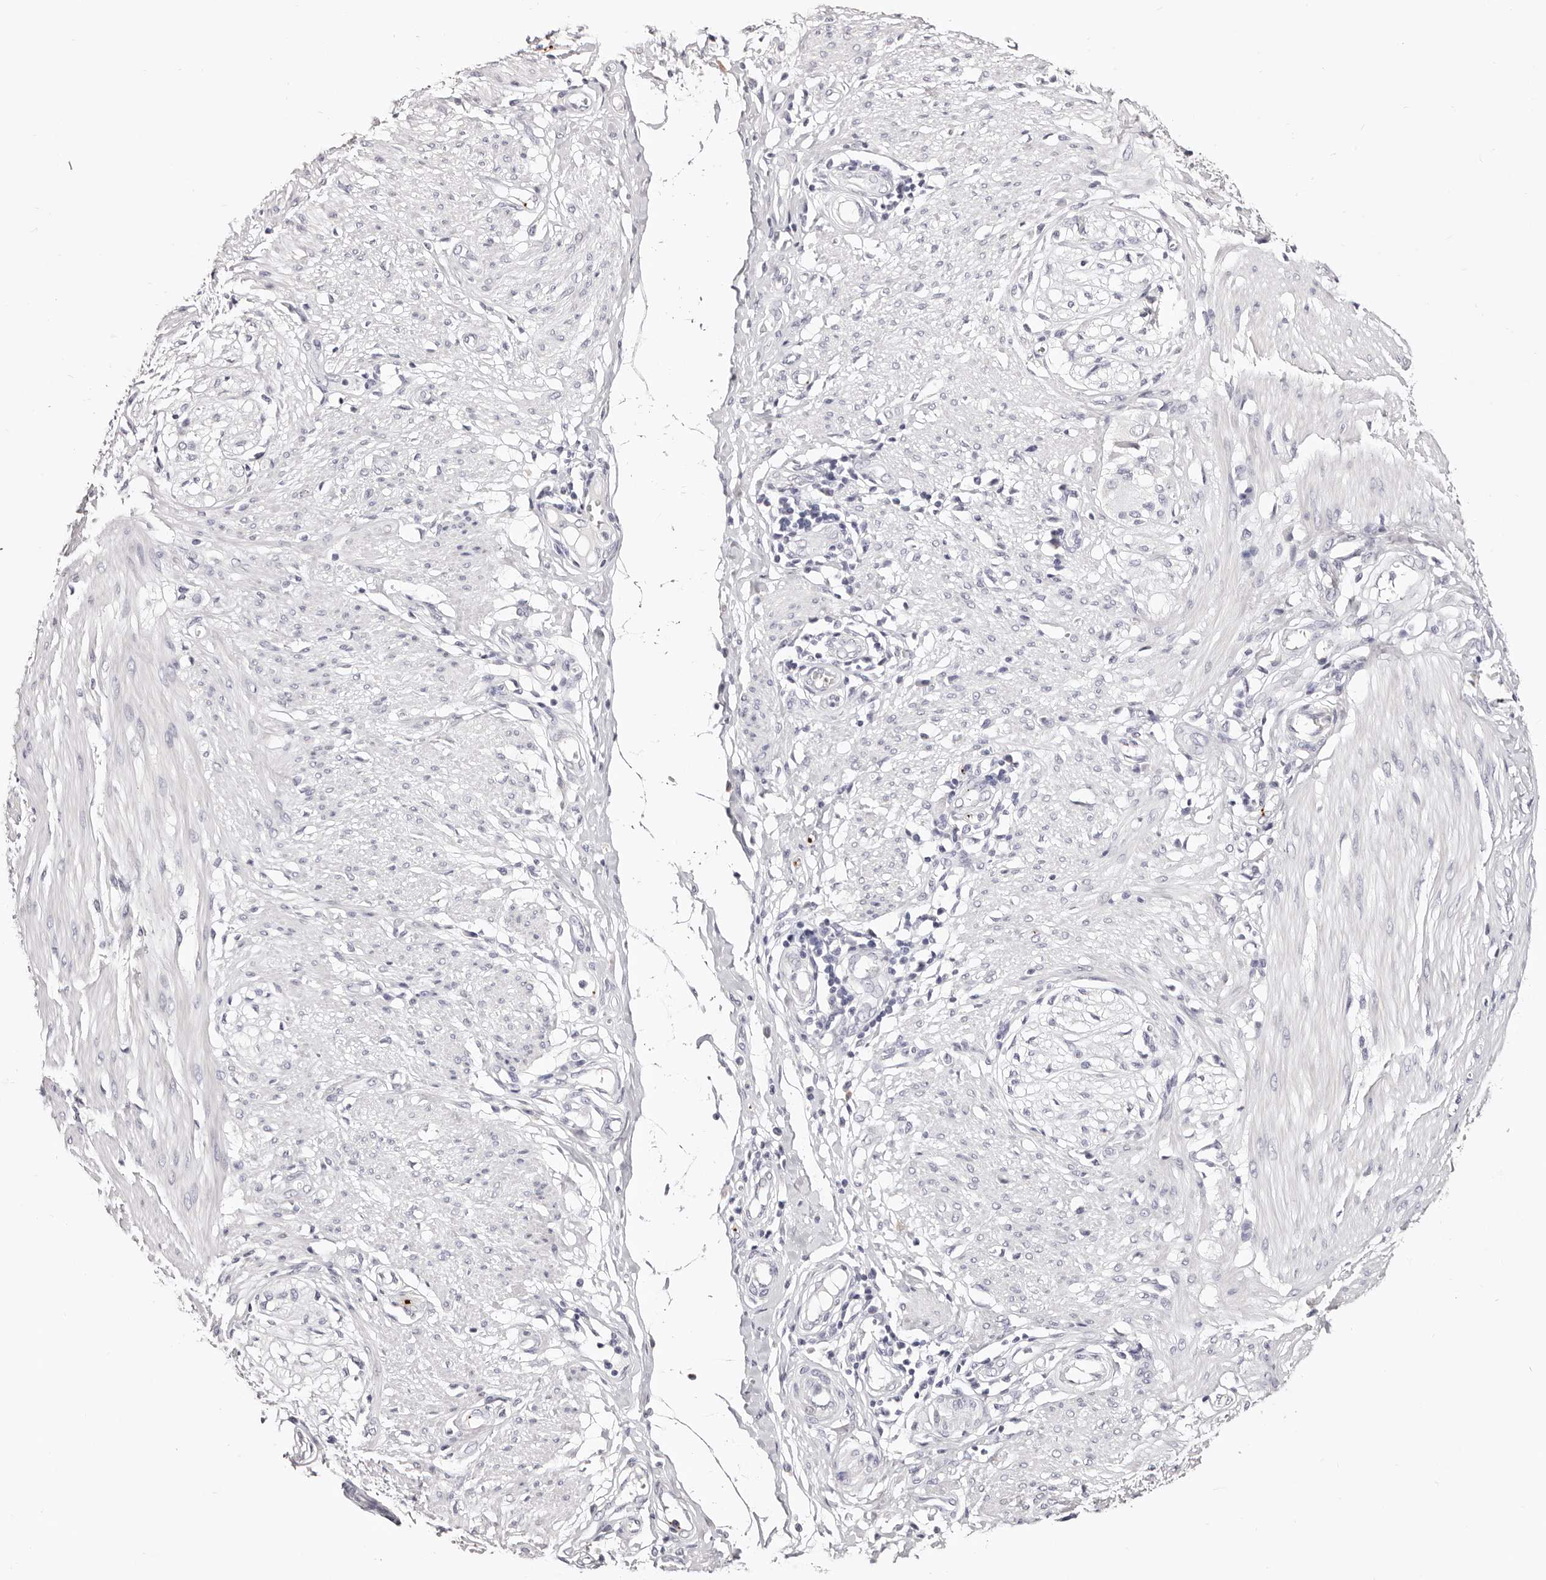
{"staining": {"intensity": "negative", "quantity": "none", "location": "none"}, "tissue": "smooth muscle", "cell_type": "Smooth muscle cells", "image_type": "normal", "snomed": [{"axis": "morphology", "description": "Normal tissue, NOS"}, {"axis": "morphology", "description": "Adenocarcinoma, NOS"}, {"axis": "topography", "description": "Colon"}, {"axis": "topography", "description": "Peripheral nerve tissue"}], "caption": "Immunohistochemical staining of benign smooth muscle displays no significant staining in smooth muscle cells.", "gene": "PF4", "patient": {"sex": "male", "age": 14}}